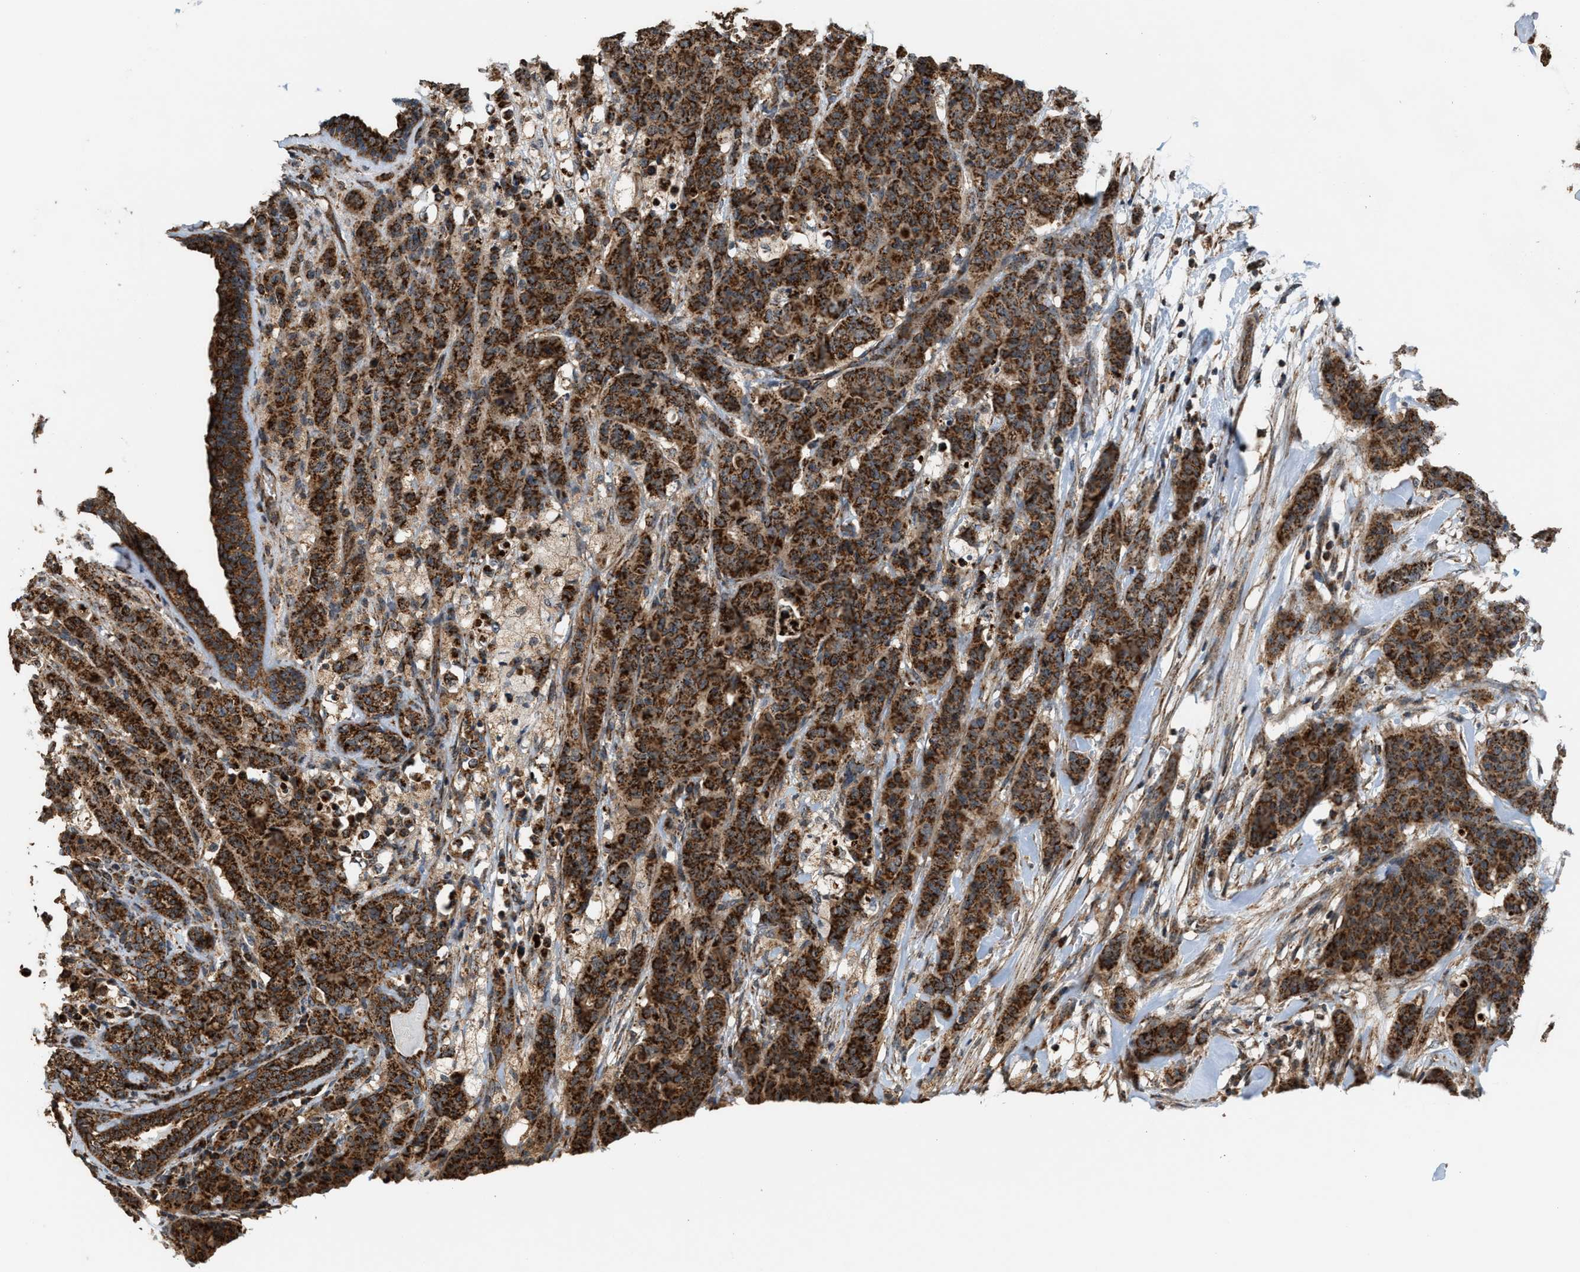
{"staining": {"intensity": "strong", "quantity": ">75%", "location": "cytoplasmic/membranous"}, "tissue": "breast cancer", "cell_type": "Tumor cells", "image_type": "cancer", "snomed": [{"axis": "morphology", "description": "Normal tissue, NOS"}, {"axis": "morphology", "description": "Duct carcinoma"}, {"axis": "topography", "description": "Breast"}], "caption": "Brown immunohistochemical staining in human breast cancer demonstrates strong cytoplasmic/membranous expression in about >75% of tumor cells. Immunohistochemistry stains the protein of interest in brown and the nuclei are stained blue.", "gene": "SGSM2", "patient": {"sex": "female", "age": 40}}